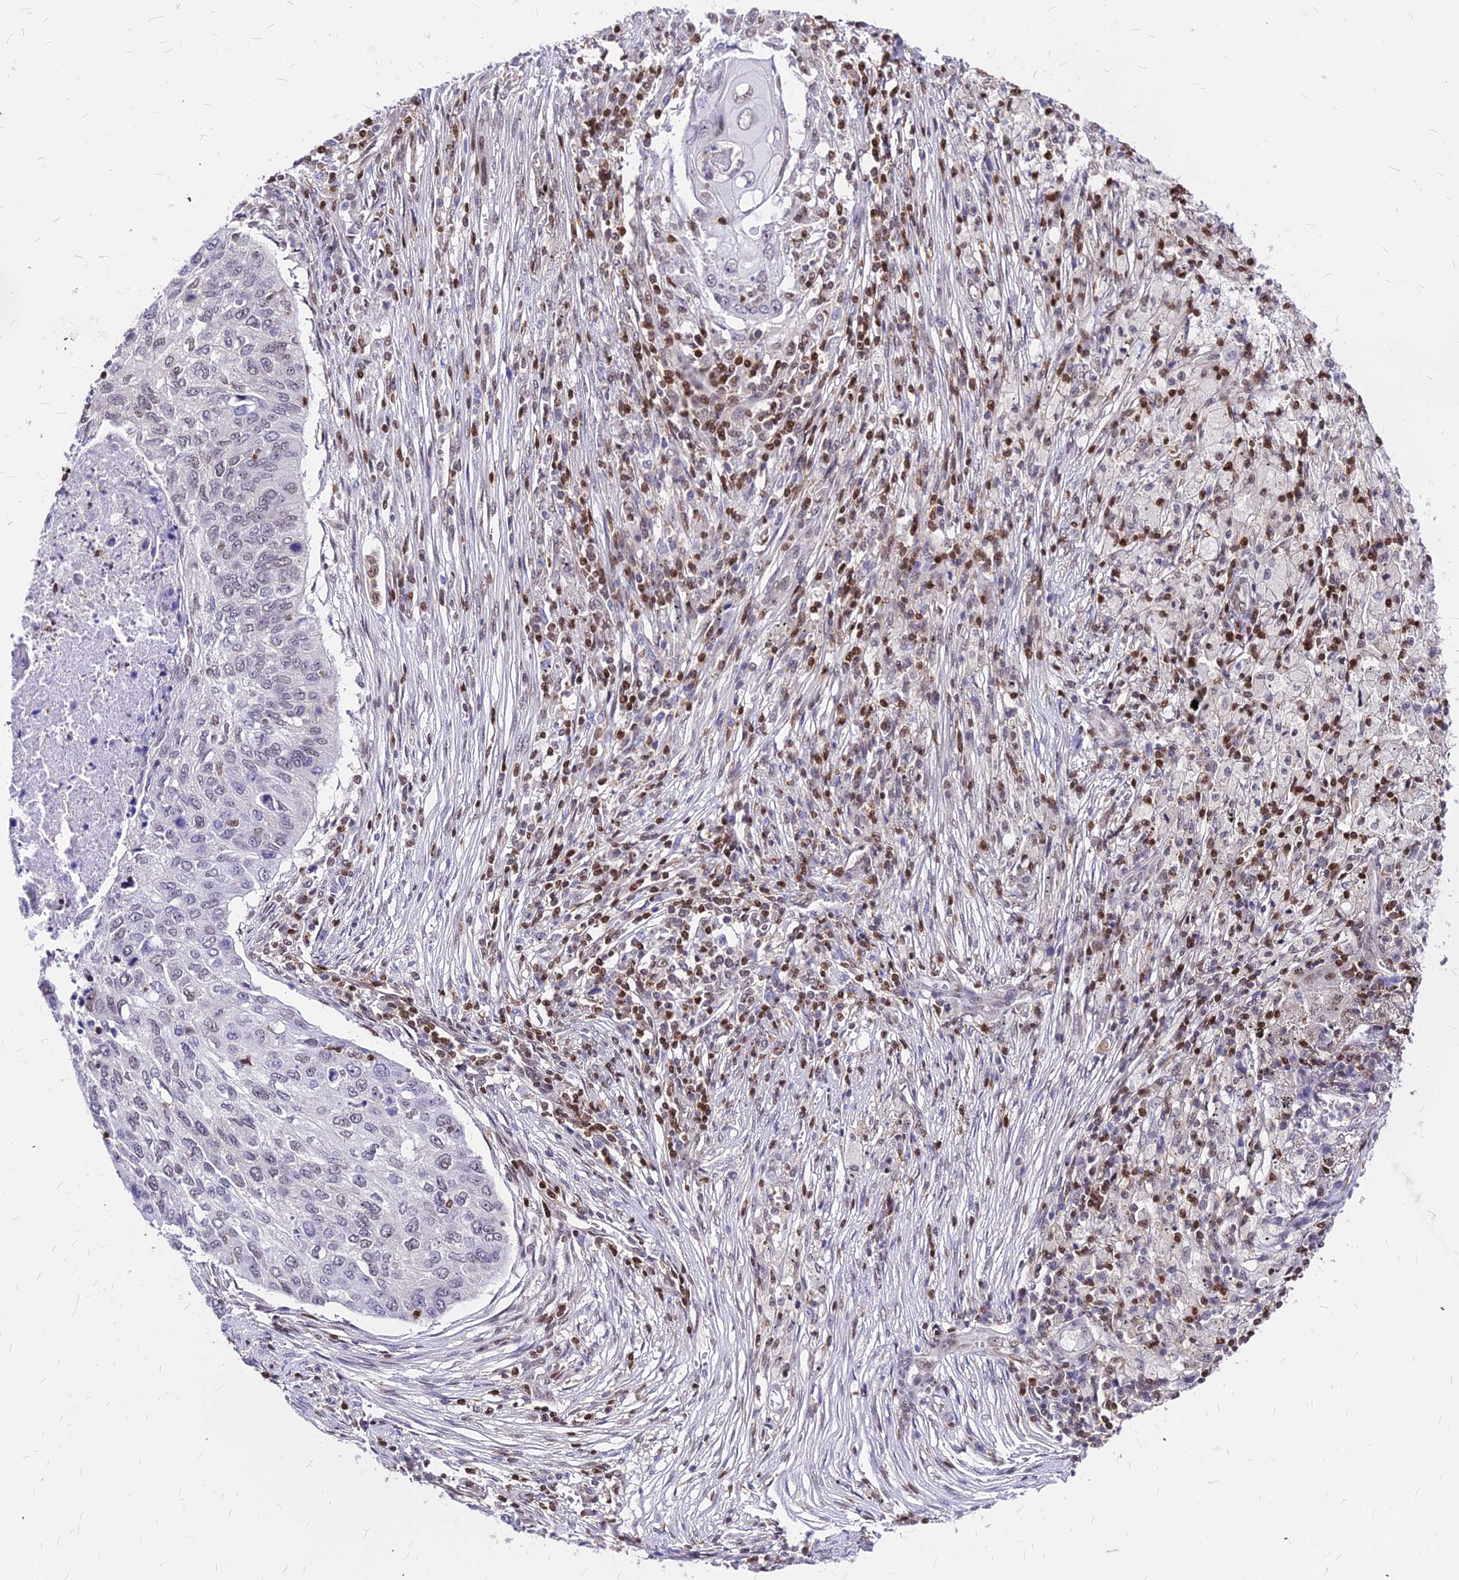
{"staining": {"intensity": "negative", "quantity": "none", "location": "none"}, "tissue": "lung cancer", "cell_type": "Tumor cells", "image_type": "cancer", "snomed": [{"axis": "morphology", "description": "Squamous cell carcinoma, NOS"}, {"axis": "topography", "description": "Lung"}], "caption": "Image shows no protein expression in tumor cells of lung squamous cell carcinoma tissue.", "gene": "PAXX", "patient": {"sex": "female", "age": 63}}